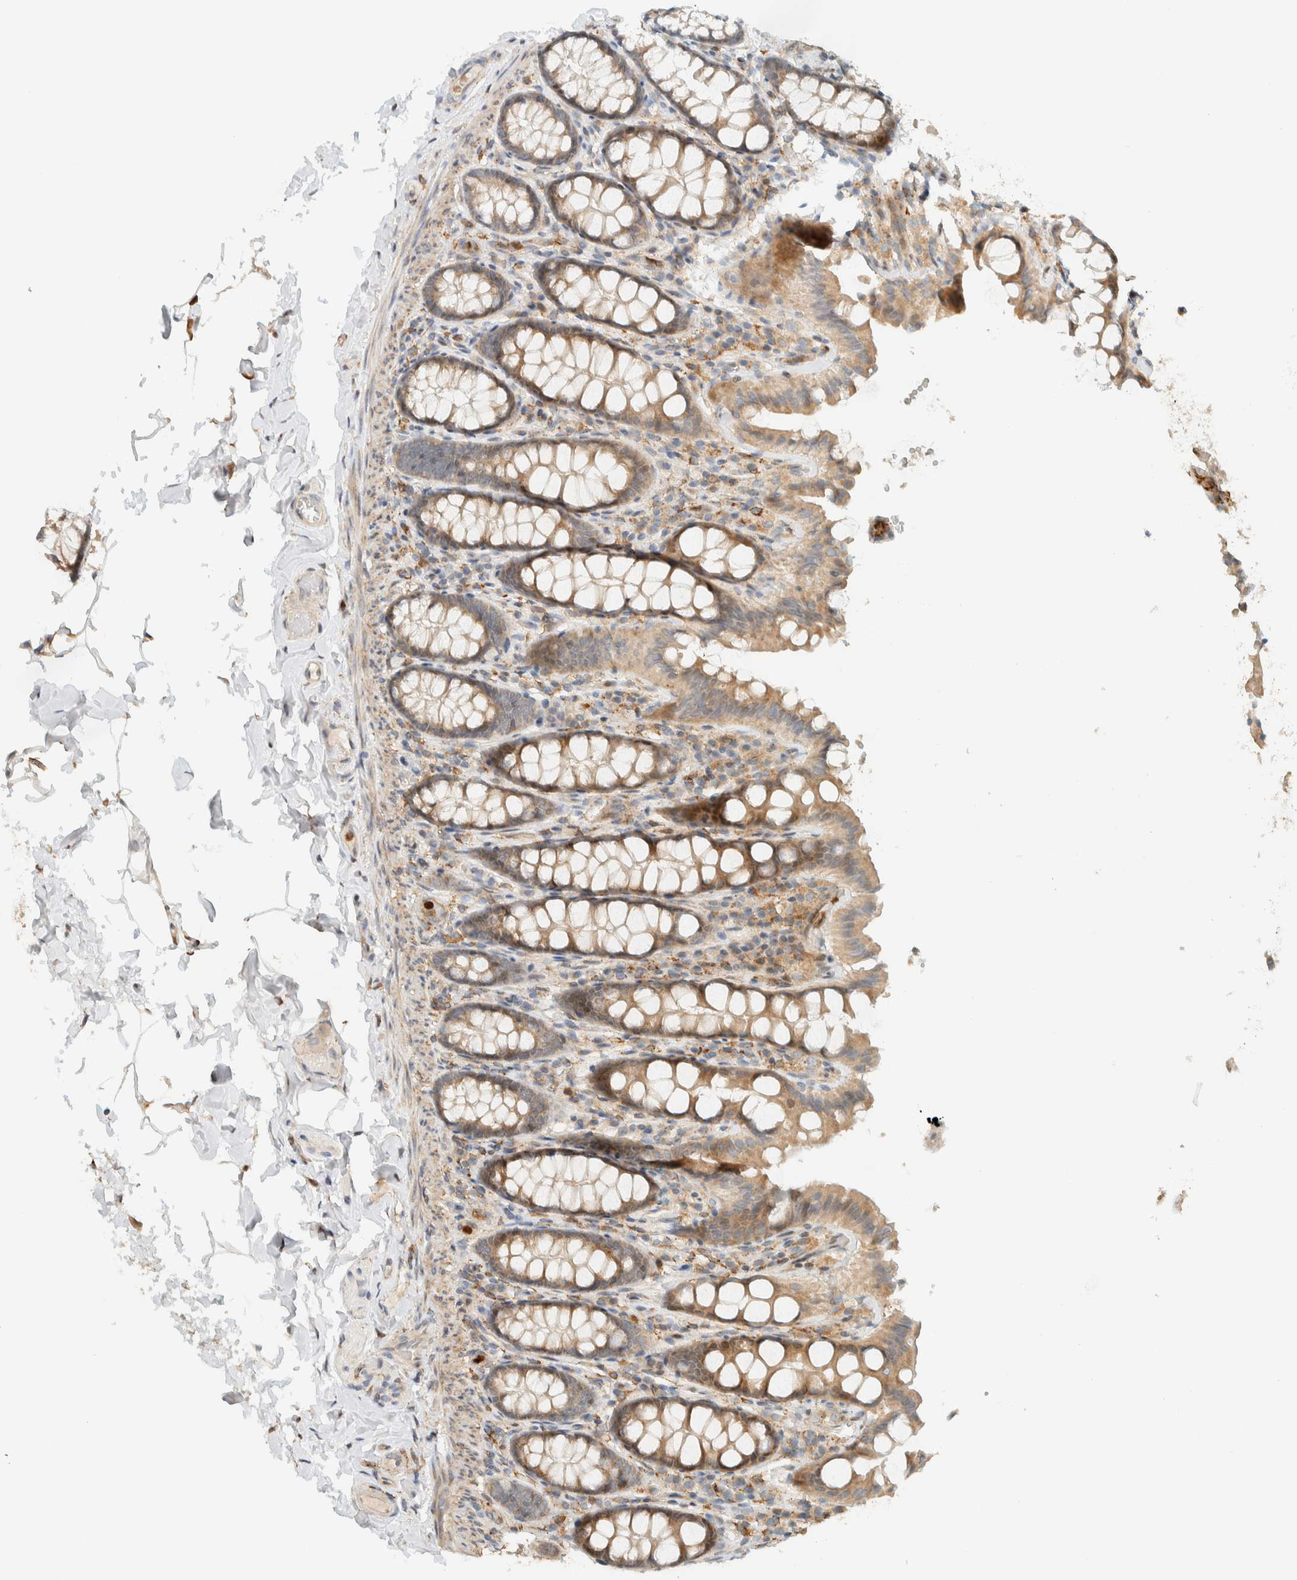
{"staining": {"intensity": "weak", "quantity": ">75%", "location": "cytoplasmic/membranous"}, "tissue": "colon", "cell_type": "Endothelial cells", "image_type": "normal", "snomed": [{"axis": "morphology", "description": "Normal tissue, NOS"}, {"axis": "topography", "description": "Colon"}, {"axis": "topography", "description": "Peripheral nerve tissue"}], "caption": "Protein staining exhibits weak cytoplasmic/membranous staining in approximately >75% of endothelial cells in unremarkable colon.", "gene": "CCDC171", "patient": {"sex": "female", "age": 61}}